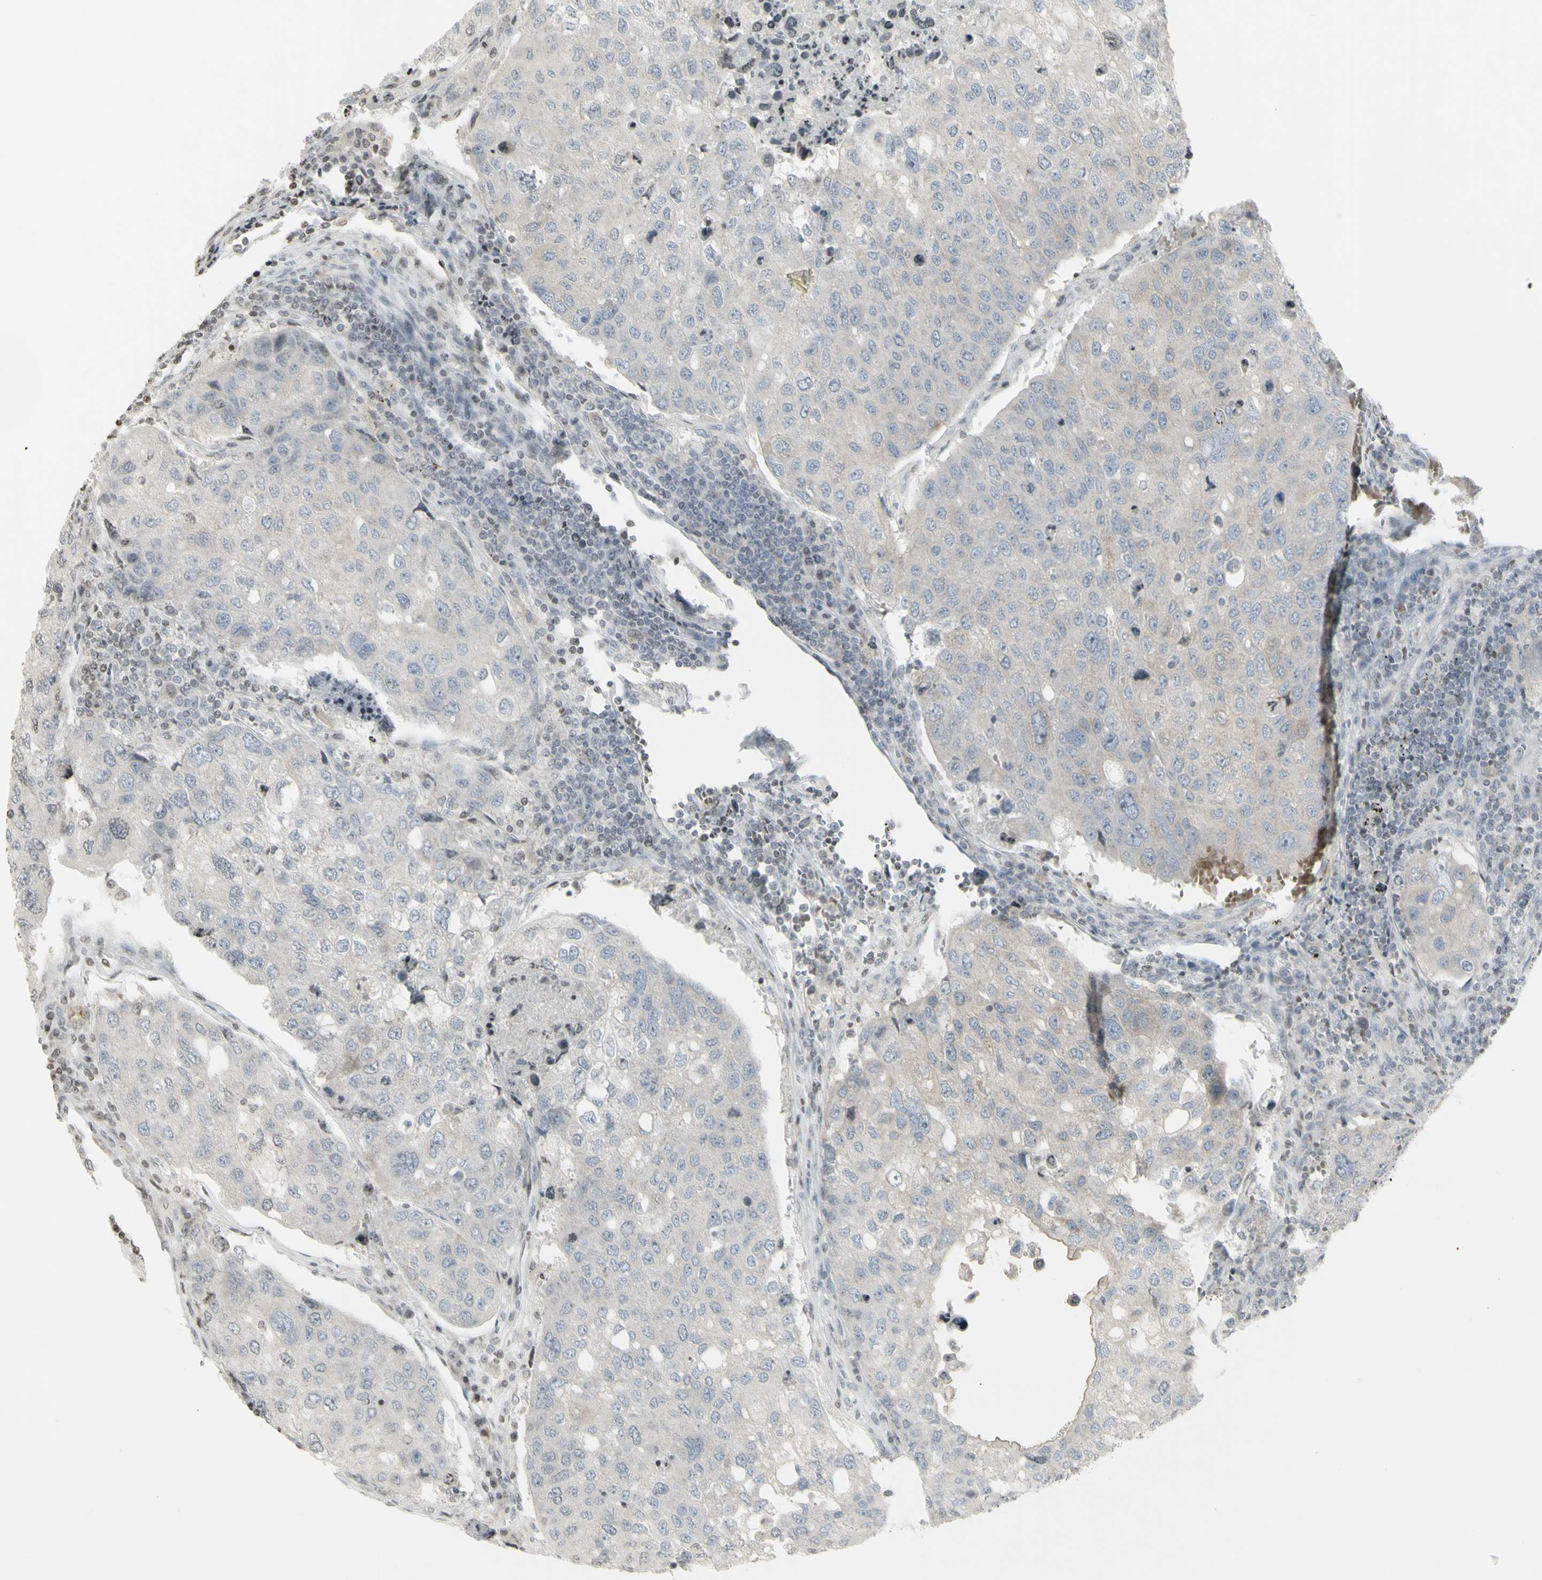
{"staining": {"intensity": "negative", "quantity": "none", "location": "none"}, "tissue": "urothelial cancer", "cell_type": "Tumor cells", "image_type": "cancer", "snomed": [{"axis": "morphology", "description": "Urothelial carcinoma, High grade"}, {"axis": "topography", "description": "Lymph node"}, {"axis": "topography", "description": "Urinary bladder"}], "caption": "IHC photomicrograph of human urothelial cancer stained for a protein (brown), which demonstrates no positivity in tumor cells. (DAB immunohistochemistry (IHC) with hematoxylin counter stain).", "gene": "MUC5AC", "patient": {"sex": "male", "age": 51}}